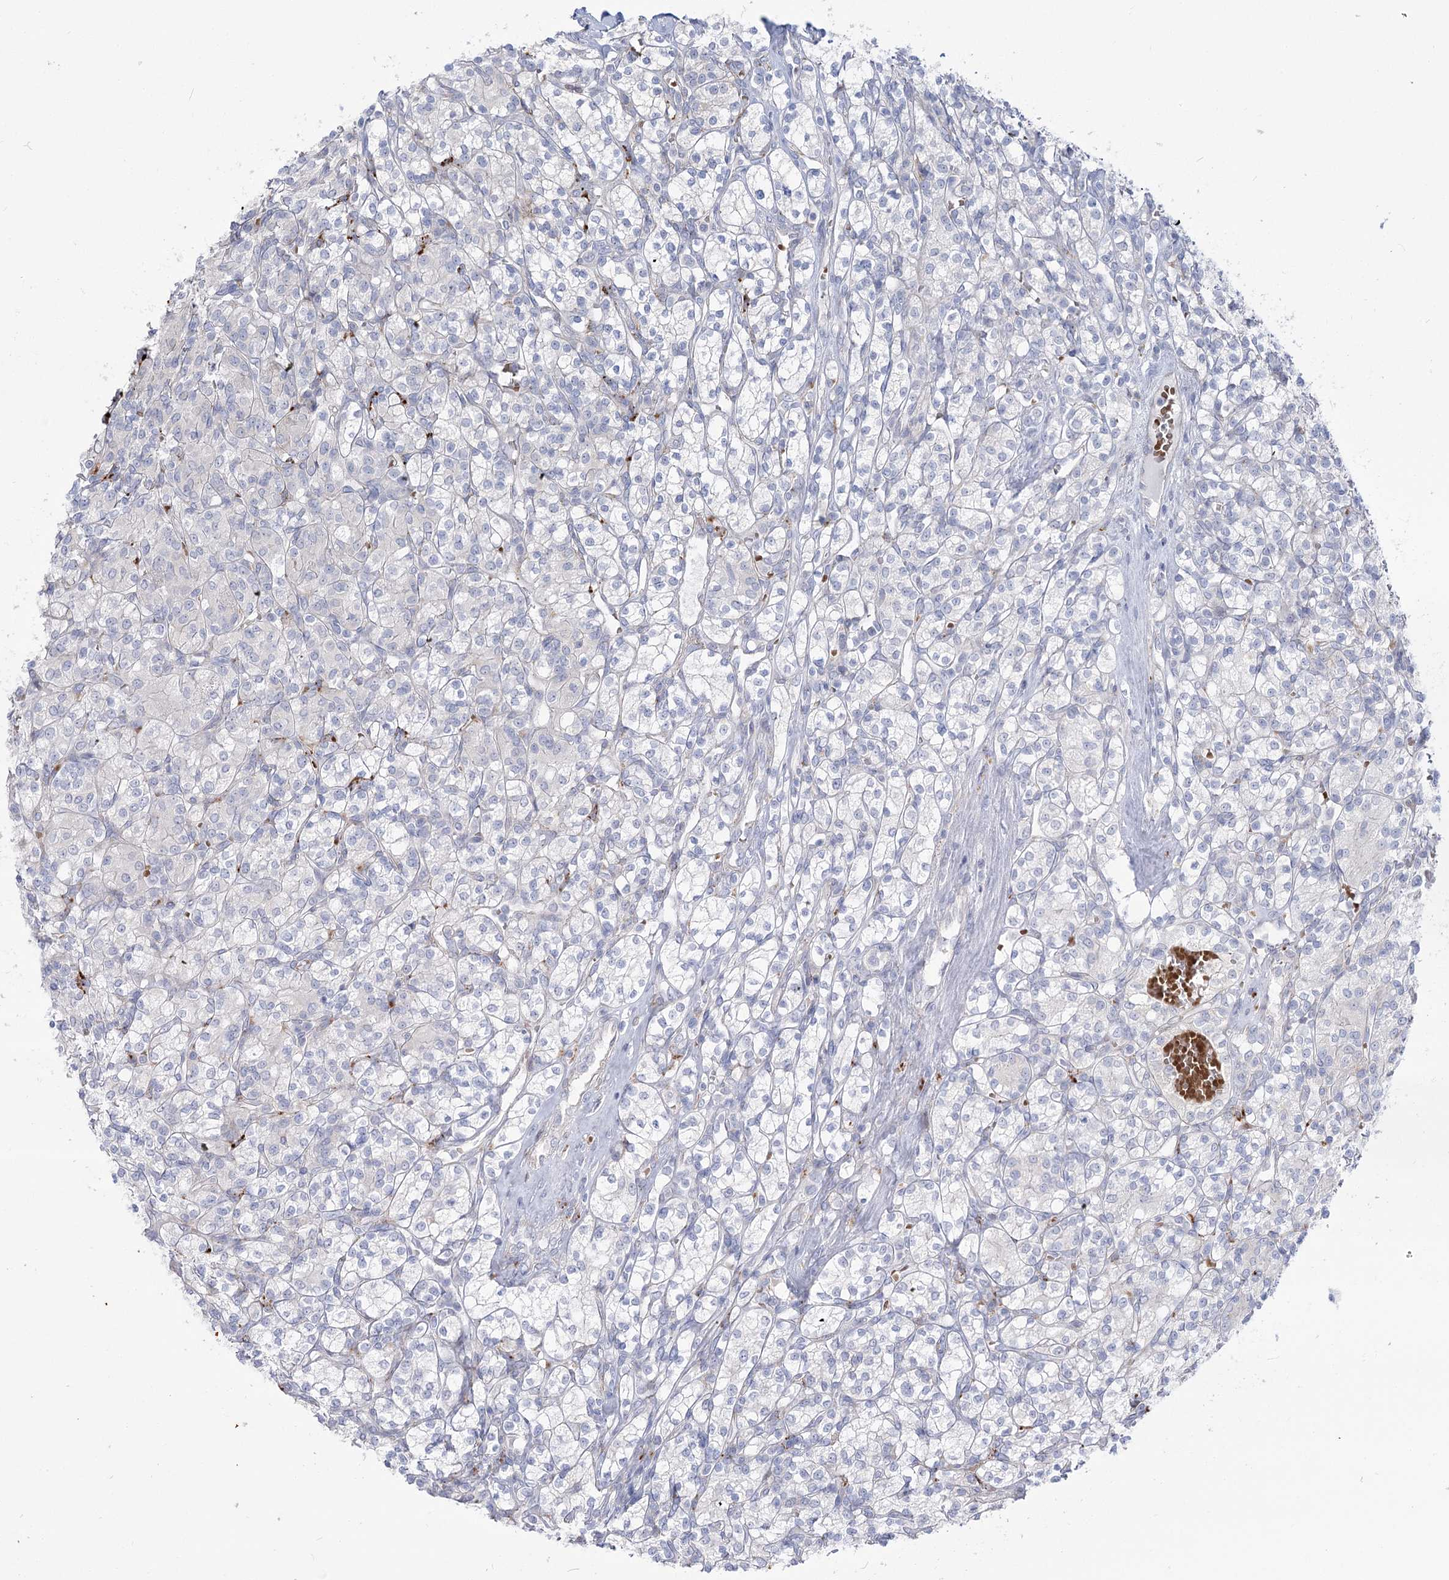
{"staining": {"intensity": "negative", "quantity": "none", "location": "none"}, "tissue": "renal cancer", "cell_type": "Tumor cells", "image_type": "cancer", "snomed": [{"axis": "morphology", "description": "Adenocarcinoma, NOS"}, {"axis": "topography", "description": "Kidney"}], "caption": "Immunohistochemical staining of renal adenocarcinoma demonstrates no significant positivity in tumor cells.", "gene": "SIAE", "patient": {"sex": "male", "age": 77}}